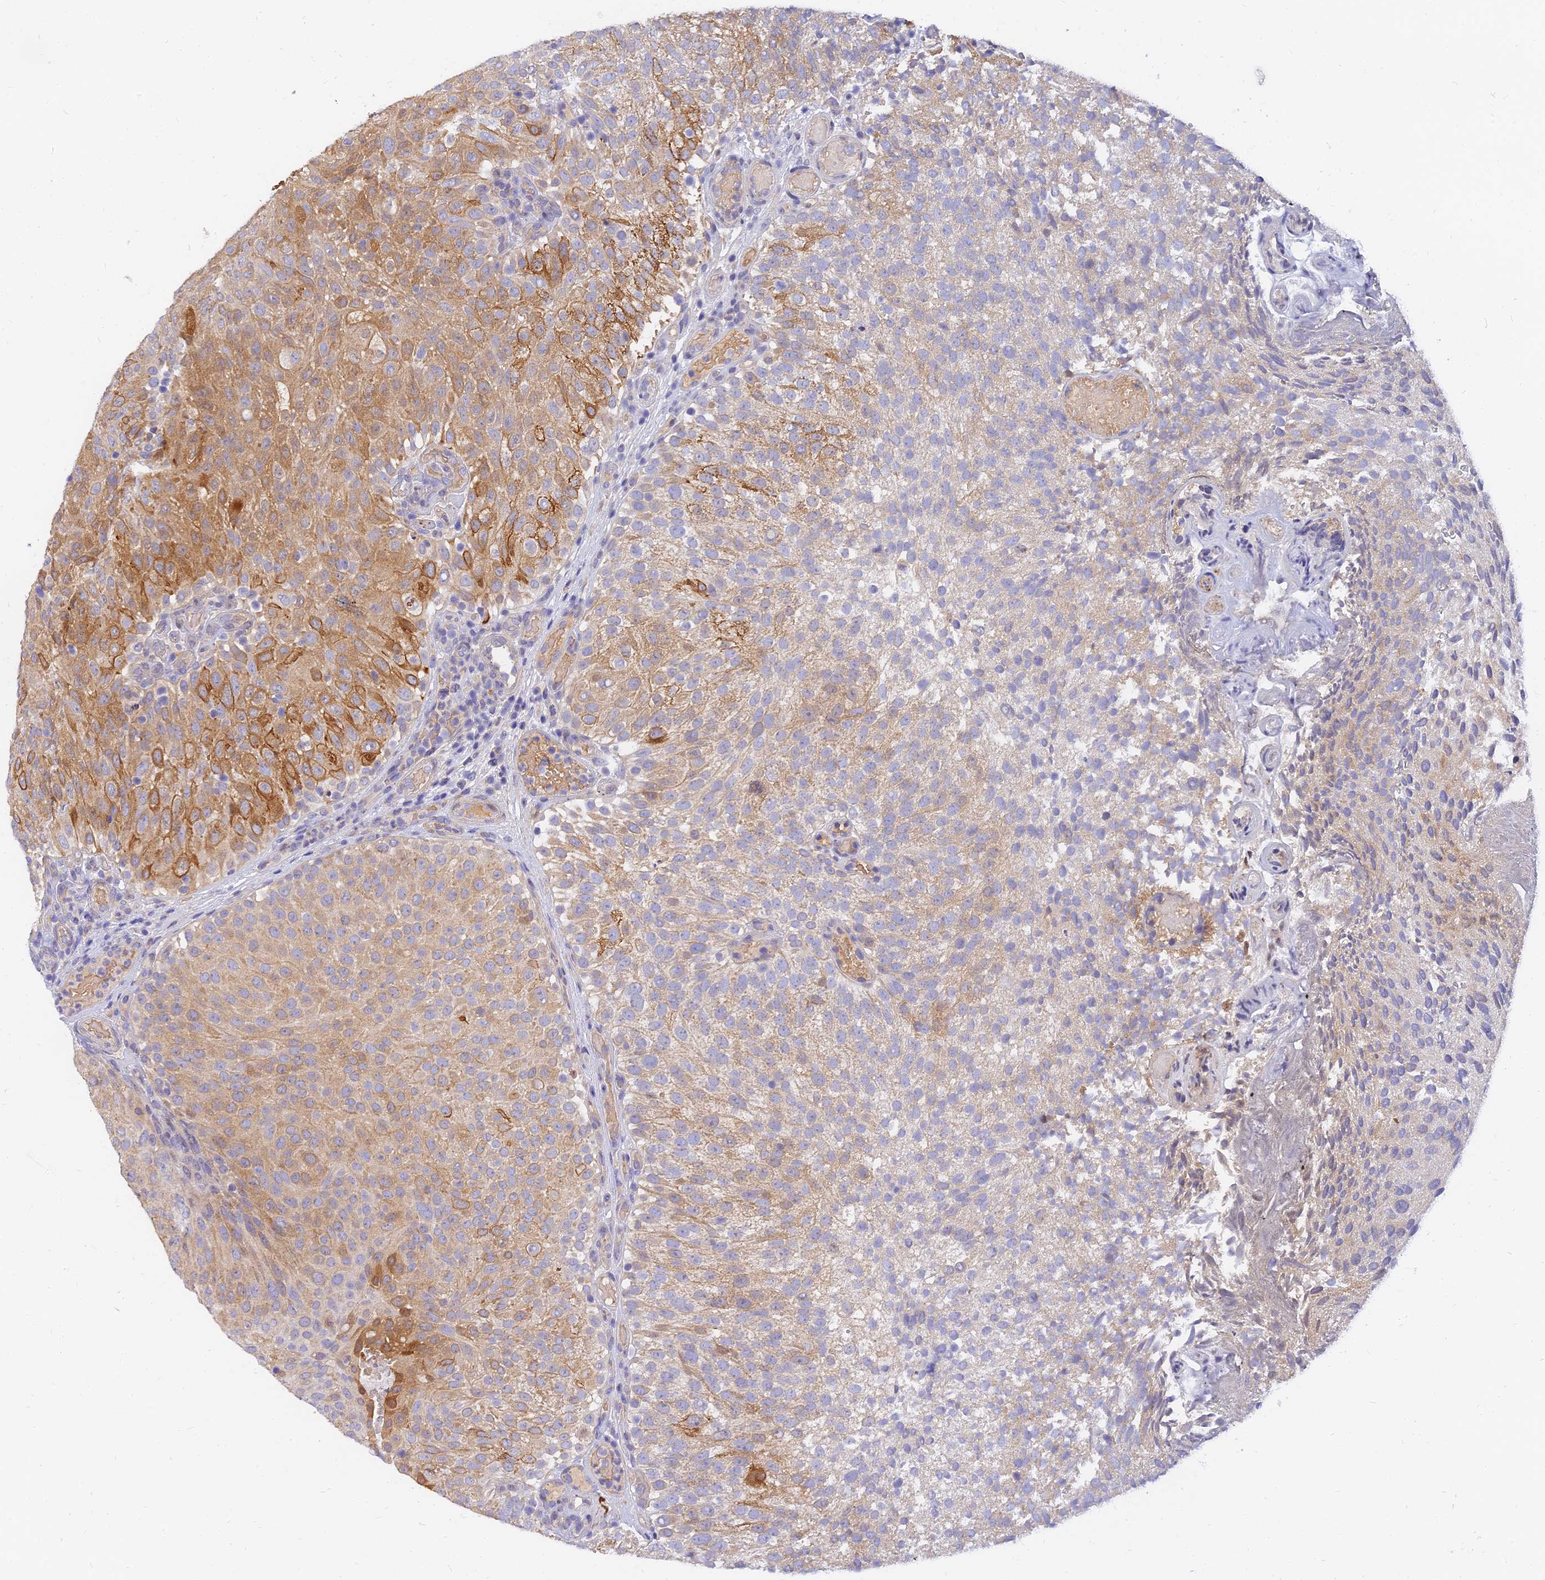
{"staining": {"intensity": "moderate", "quantity": "<25%", "location": "cytoplasmic/membranous"}, "tissue": "urothelial cancer", "cell_type": "Tumor cells", "image_type": "cancer", "snomed": [{"axis": "morphology", "description": "Urothelial carcinoma, Low grade"}, {"axis": "topography", "description": "Urinary bladder"}], "caption": "Protein expression analysis of urothelial cancer exhibits moderate cytoplasmic/membranous positivity in approximately <25% of tumor cells.", "gene": "ANKS4B", "patient": {"sex": "male", "age": 78}}